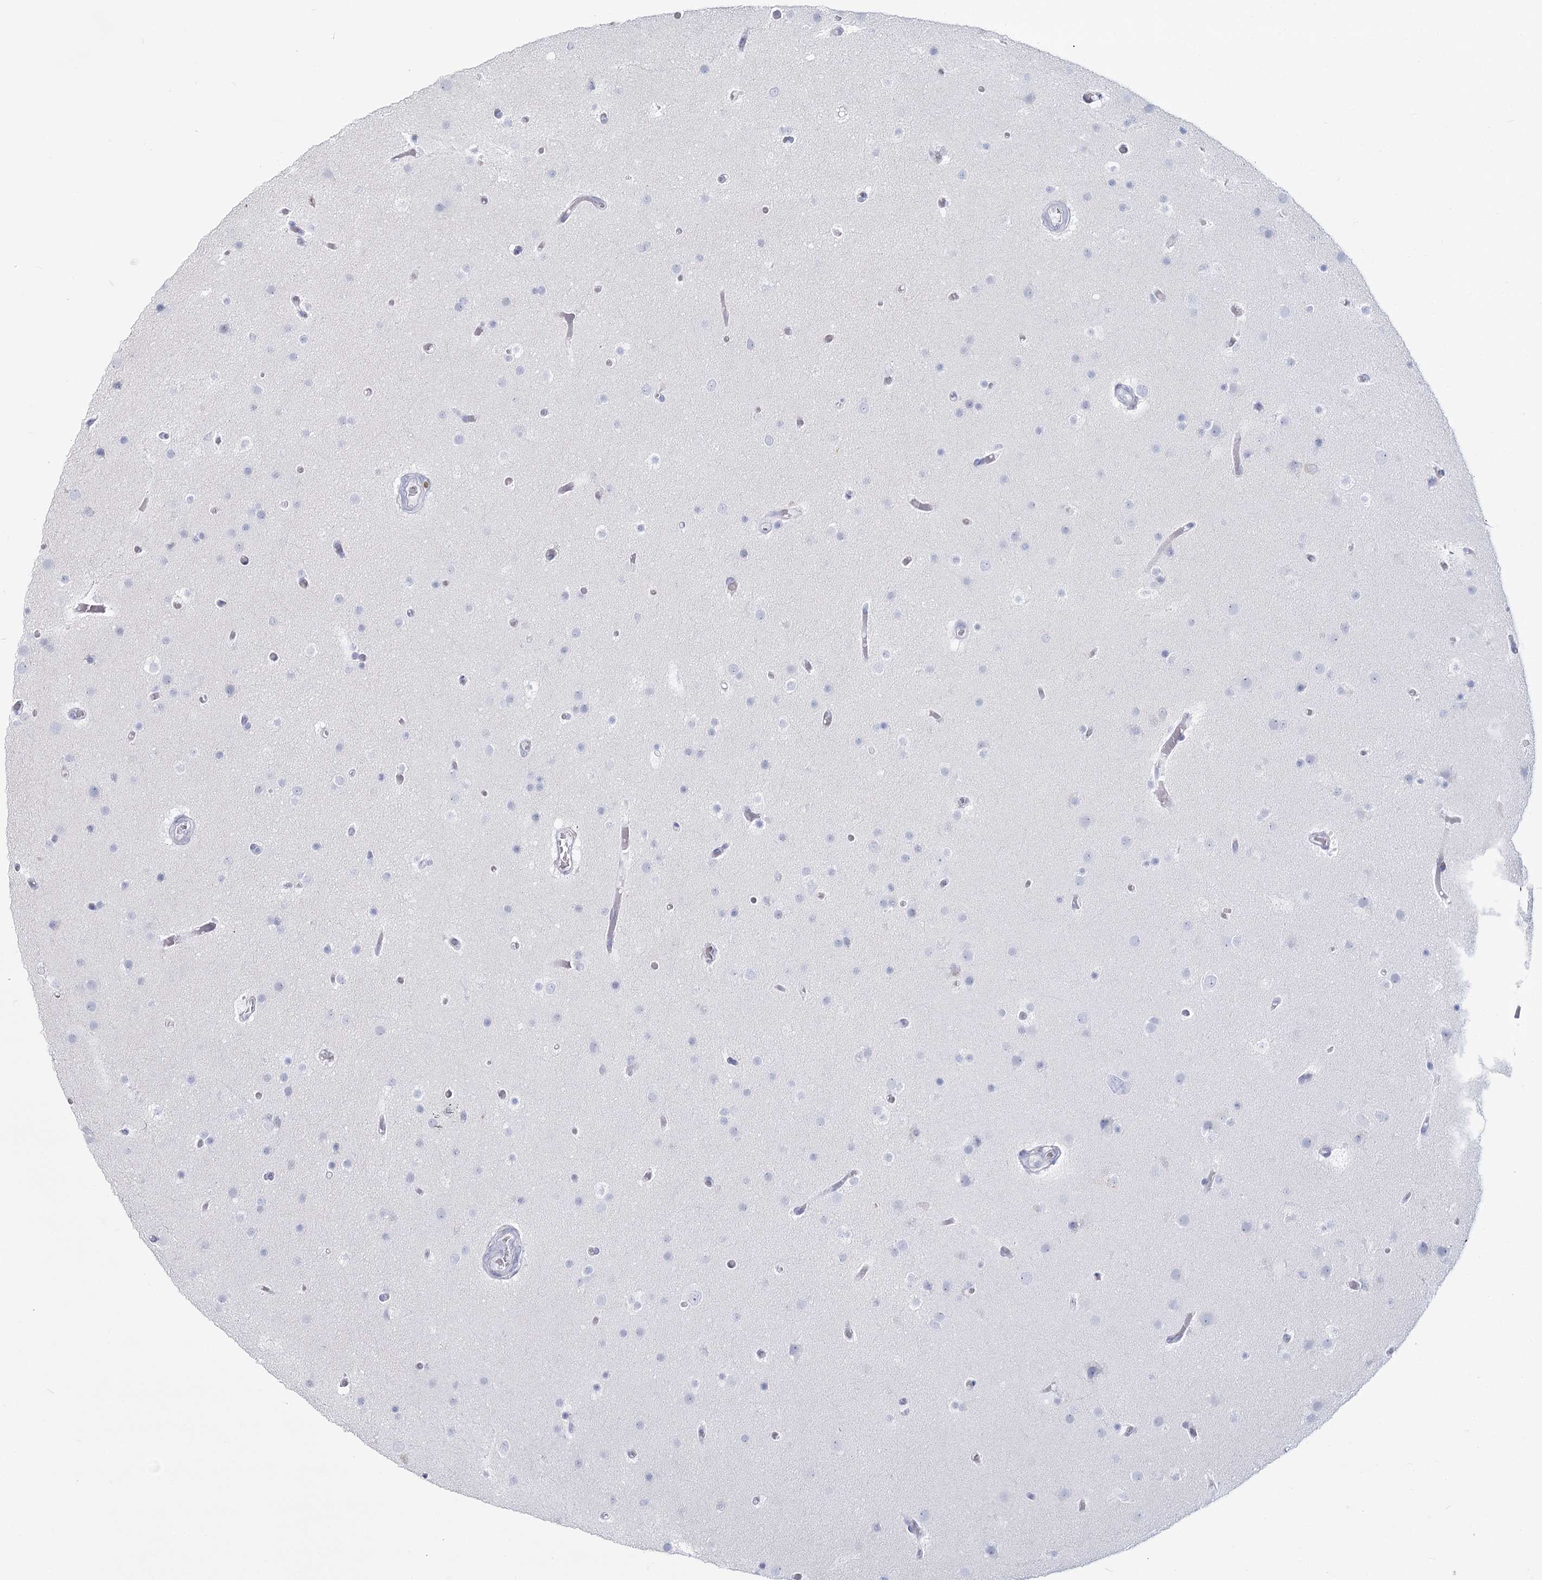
{"staining": {"intensity": "negative", "quantity": "none", "location": "none"}, "tissue": "glioma", "cell_type": "Tumor cells", "image_type": "cancer", "snomed": [{"axis": "morphology", "description": "Glioma, malignant, High grade"}, {"axis": "topography", "description": "Cerebral cortex"}], "caption": "Malignant glioma (high-grade) was stained to show a protein in brown. There is no significant positivity in tumor cells. (Stains: DAB immunohistochemistry (IHC) with hematoxylin counter stain, Microscopy: brightfield microscopy at high magnification).", "gene": "SLC6A19", "patient": {"sex": "female", "age": 36}}